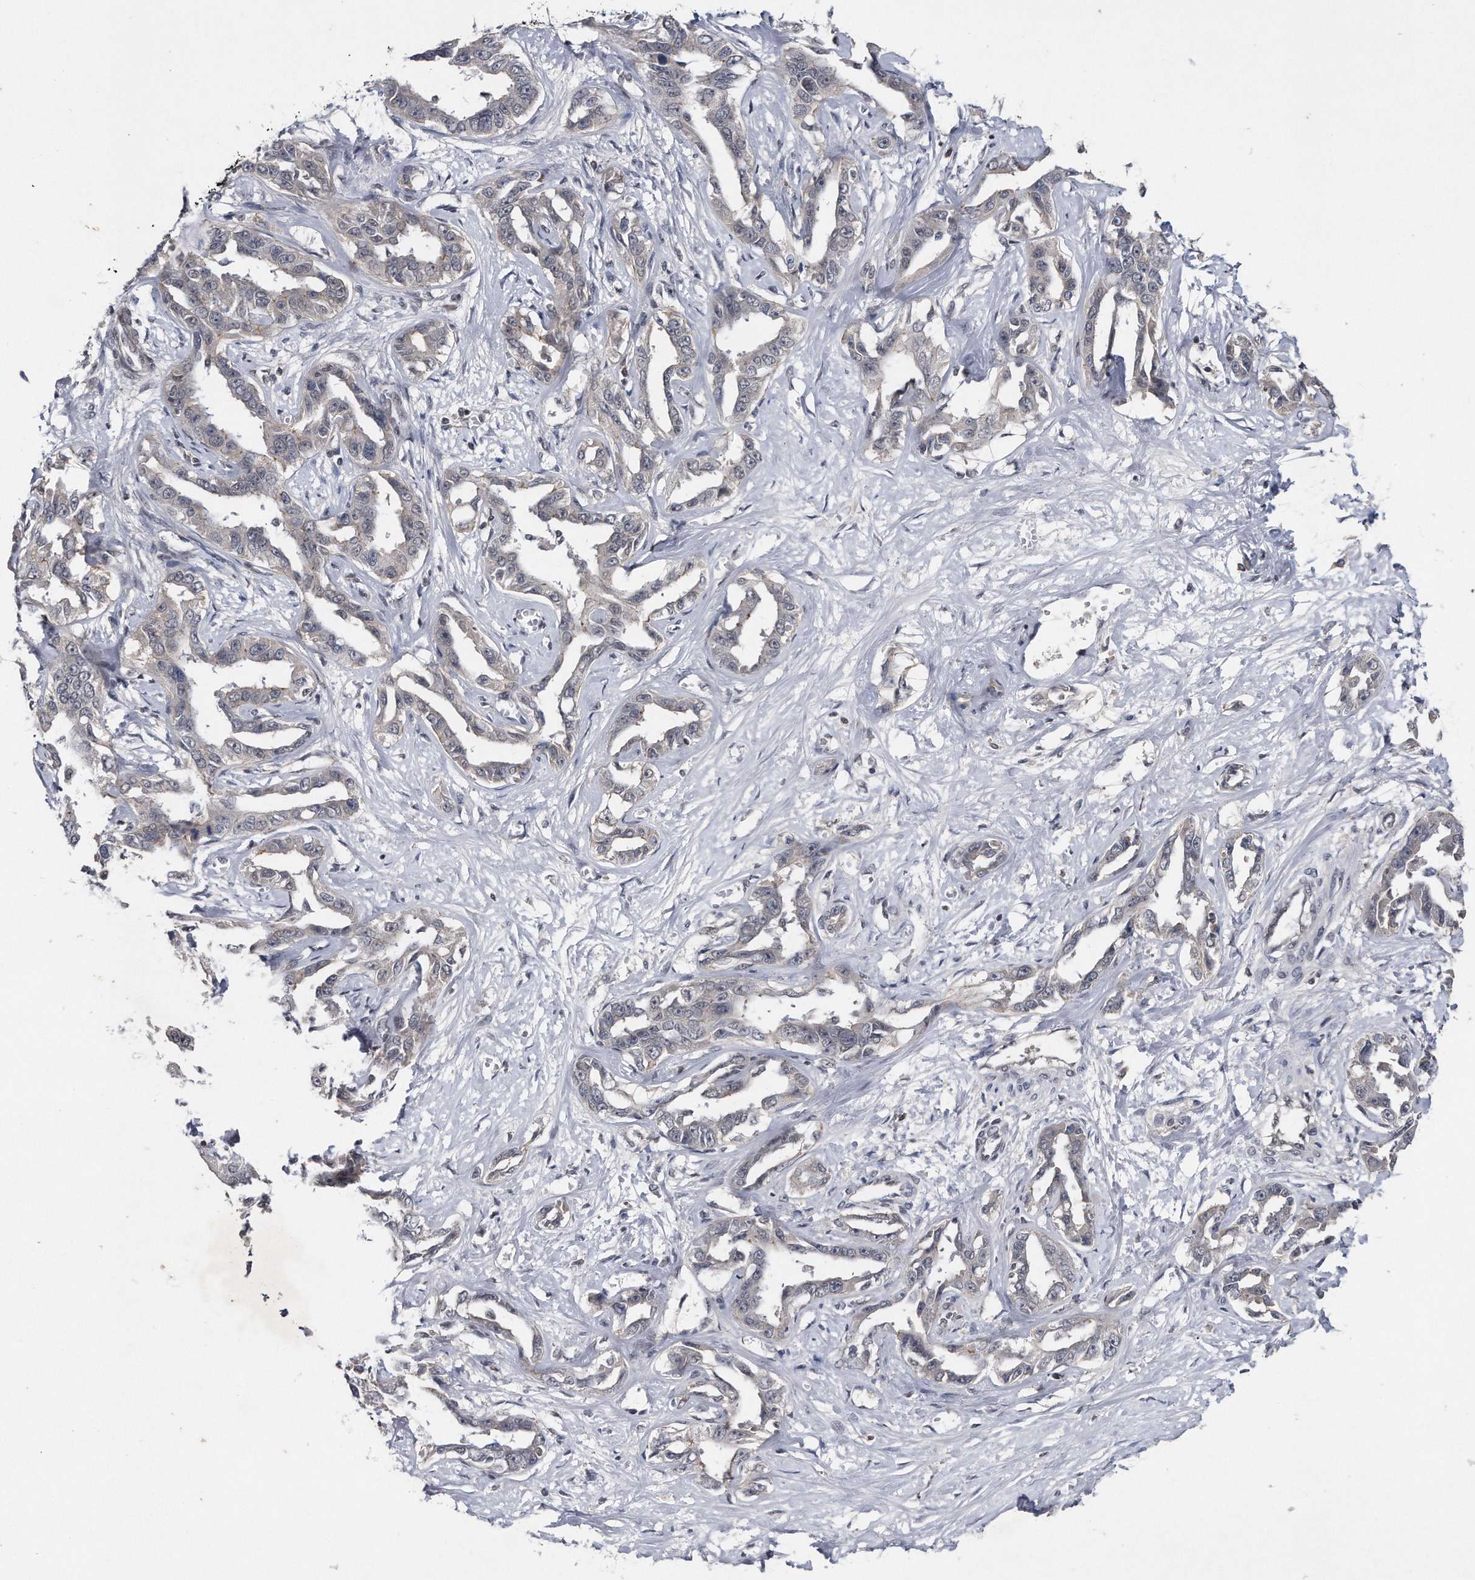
{"staining": {"intensity": "weak", "quantity": "<25%", "location": "cytoplasmic/membranous"}, "tissue": "liver cancer", "cell_type": "Tumor cells", "image_type": "cancer", "snomed": [{"axis": "morphology", "description": "Cholangiocarcinoma"}, {"axis": "topography", "description": "Liver"}], "caption": "Histopathology image shows no protein positivity in tumor cells of liver cancer (cholangiocarcinoma) tissue.", "gene": "VIRMA", "patient": {"sex": "male", "age": 59}}